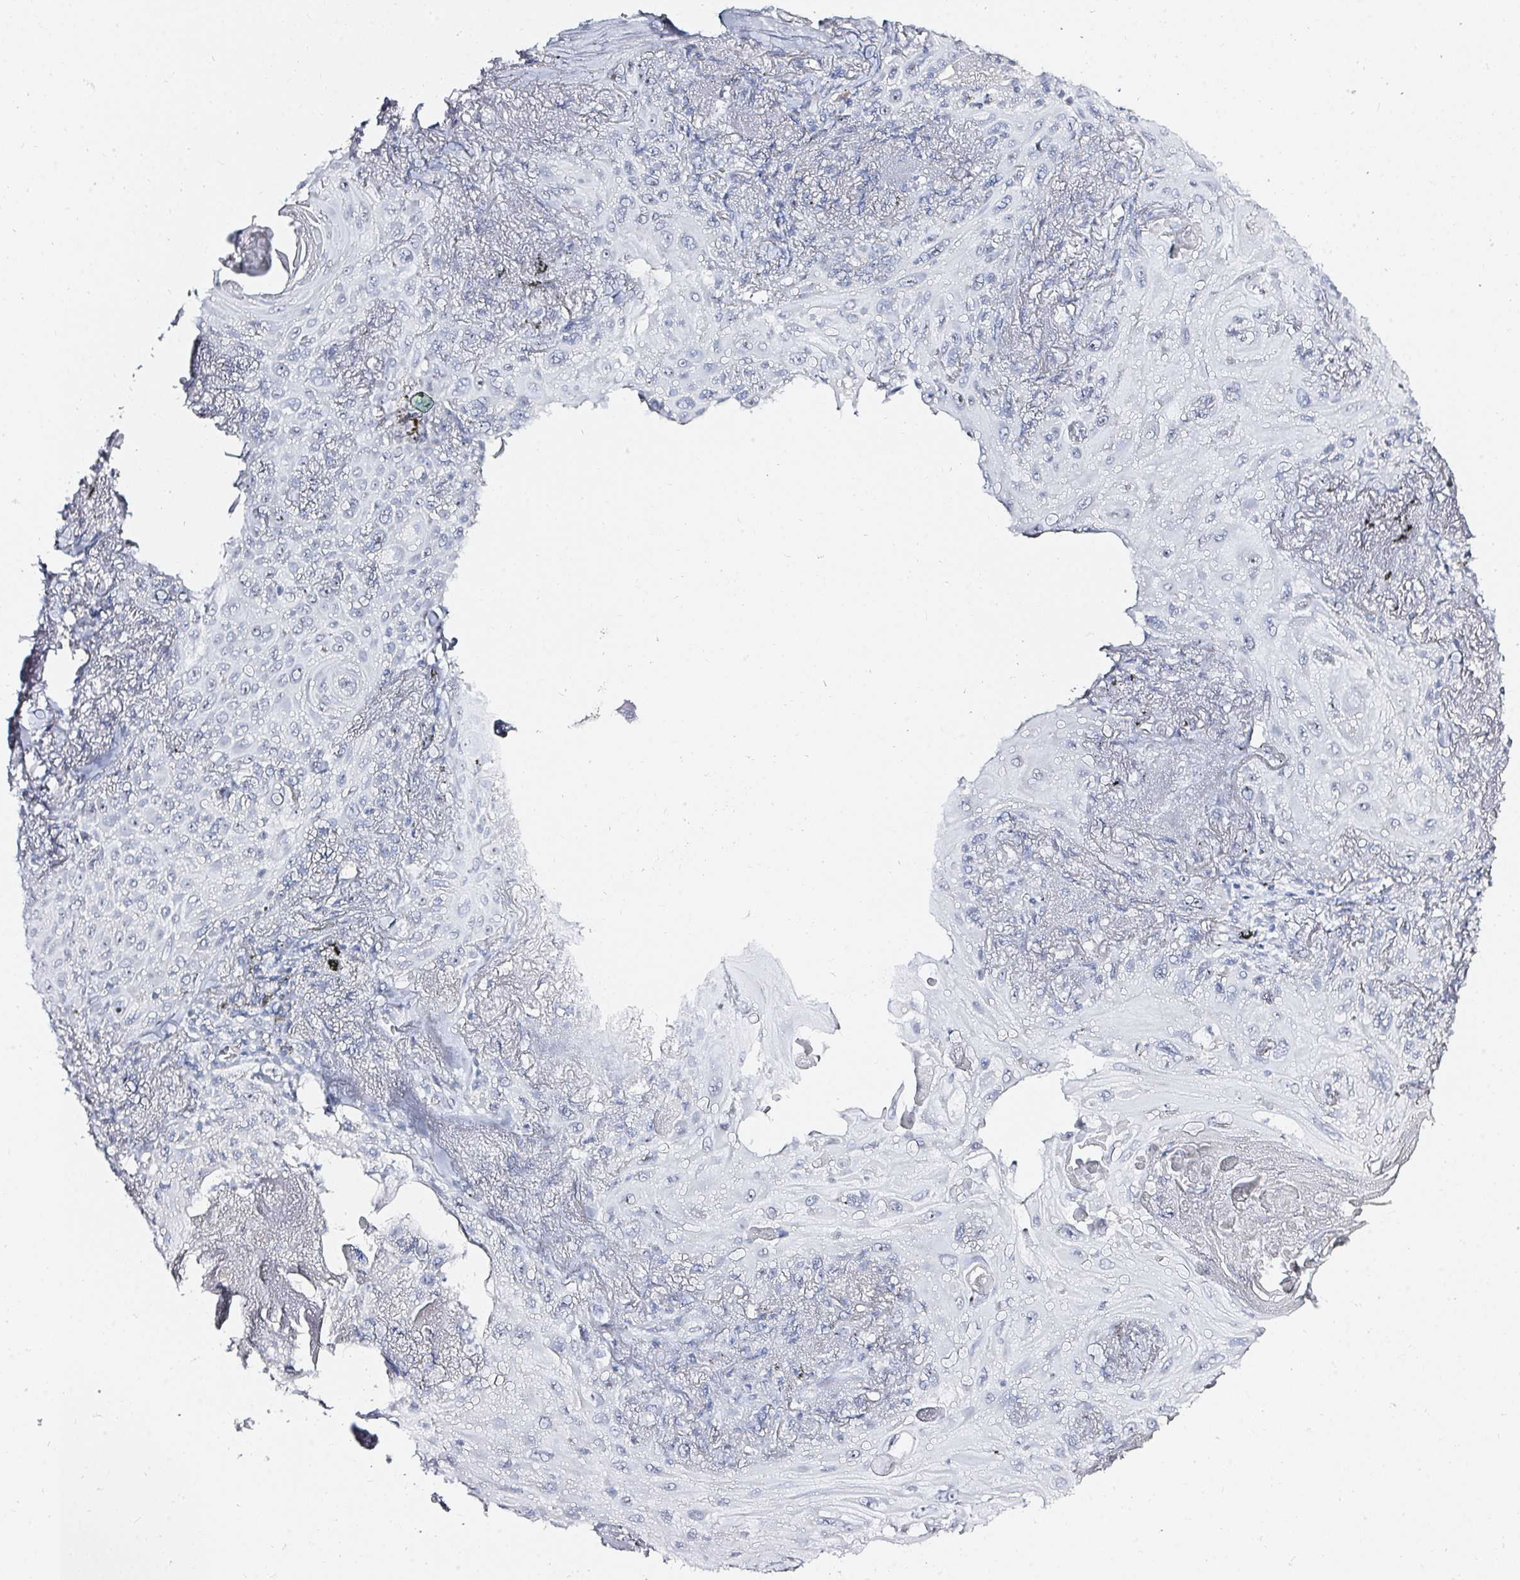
{"staining": {"intensity": "negative", "quantity": "none", "location": "none"}, "tissue": "lung cancer", "cell_type": "Tumor cells", "image_type": "cancer", "snomed": [{"axis": "morphology", "description": "Squamous cell carcinoma, NOS"}, {"axis": "topography", "description": "Lung"}], "caption": "The image exhibits no significant staining in tumor cells of lung cancer.", "gene": "ACAN", "patient": {"sex": "male", "age": 79}}